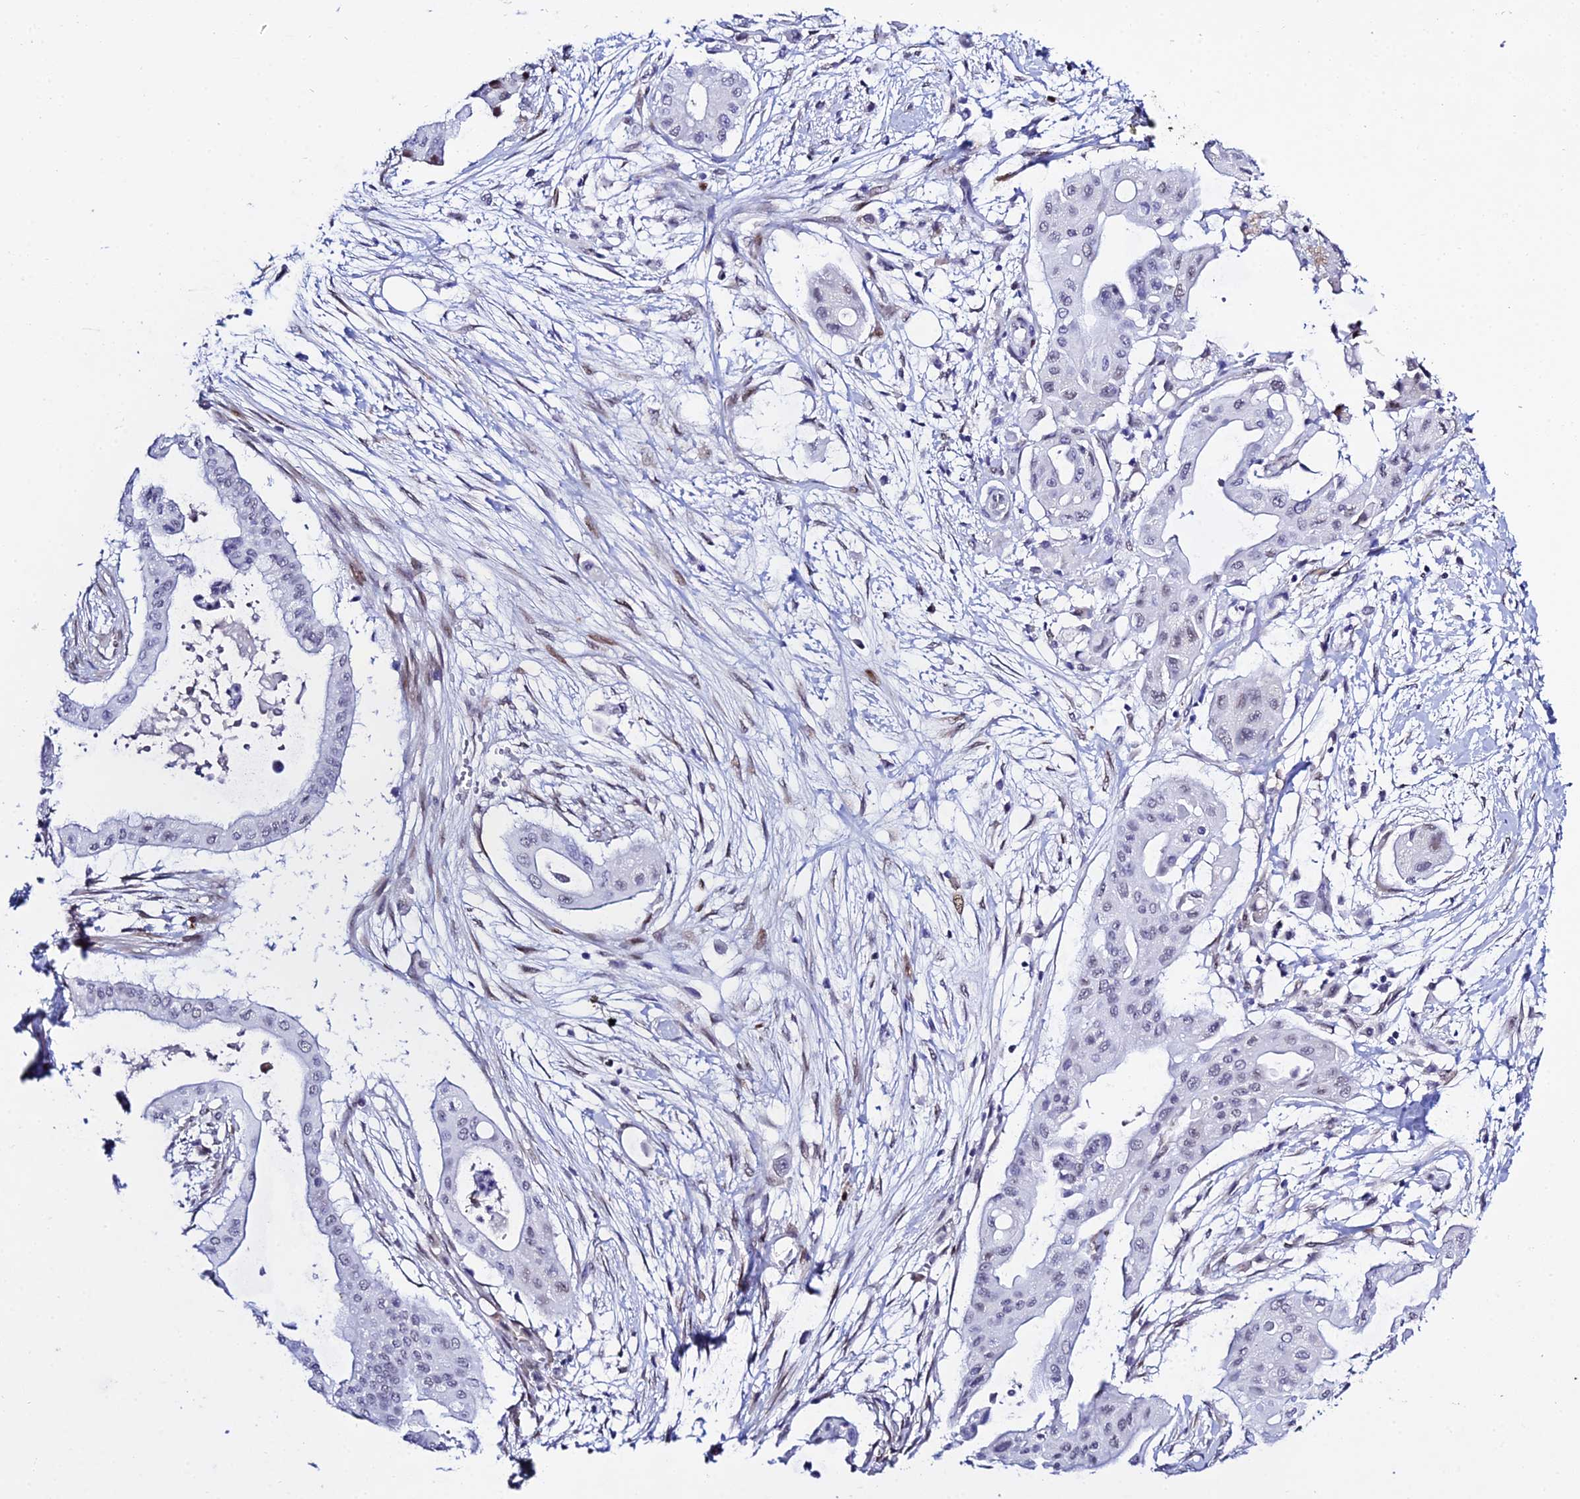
{"staining": {"intensity": "negative", "quantity": "none", "location": "none"}, "tissue": "pancreatic cancer", "cell_type": "Tumor cells", "image_type": "cancer", "snomed": [{"axis": "morphology", "description": "Adenocarcinoma, NOS"}, {"axis": "topography", "description": "Pancreas"}], "caption": "Protein analysis of pancreatic cancer shows no significant positivity in tumor cells. (IHC, brightfield microscopy, high magnification).", "gene": "POFUT2", "patient": {"sex": "male", "age": 68}}